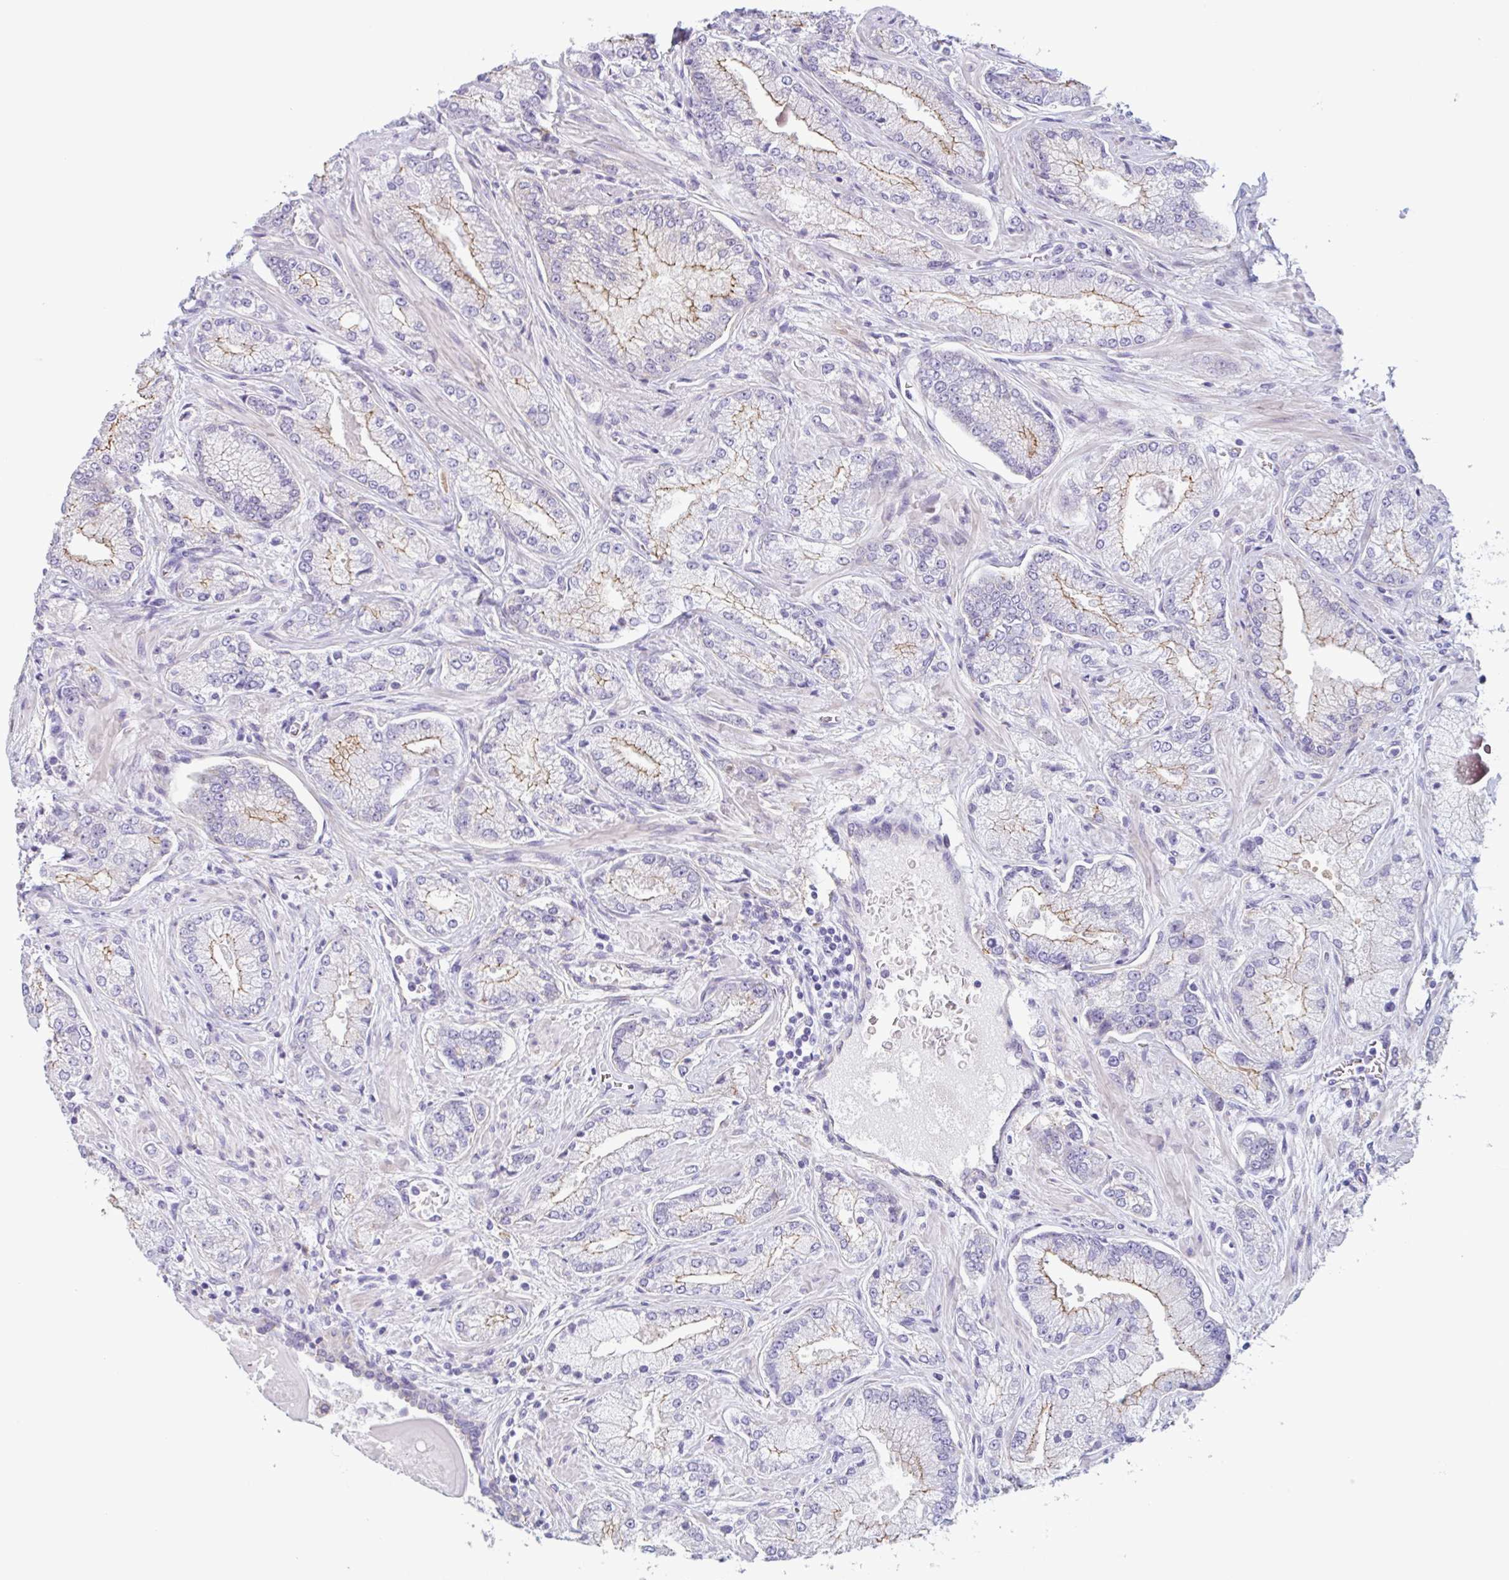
{"staining": {"intensity": "moderate", "quantity": "25%-75%", "location": "cytoplasmic/membranous"}, "tissue": "prostate cancer", "cell_type": "Tumor cells", "image_type": "cancer", "snomed": [{"axis": "morphology", "description": "Normal tissue, NOS"}, {"axis": "morphology", "description": "Adenocarcinoma, High grade"}, {"axis": "topography", "description": "Prostate"}, {"axis": "topography", "description": "Peripheral nerve tissue"}], "caption": "The immunohistochemical stain shows moderate cytoplasmic/membranous positivity in tumor cells of prostate cancer tissue.", "gene": "MYH10", "patient": {"sex": "male", "age": 68}}